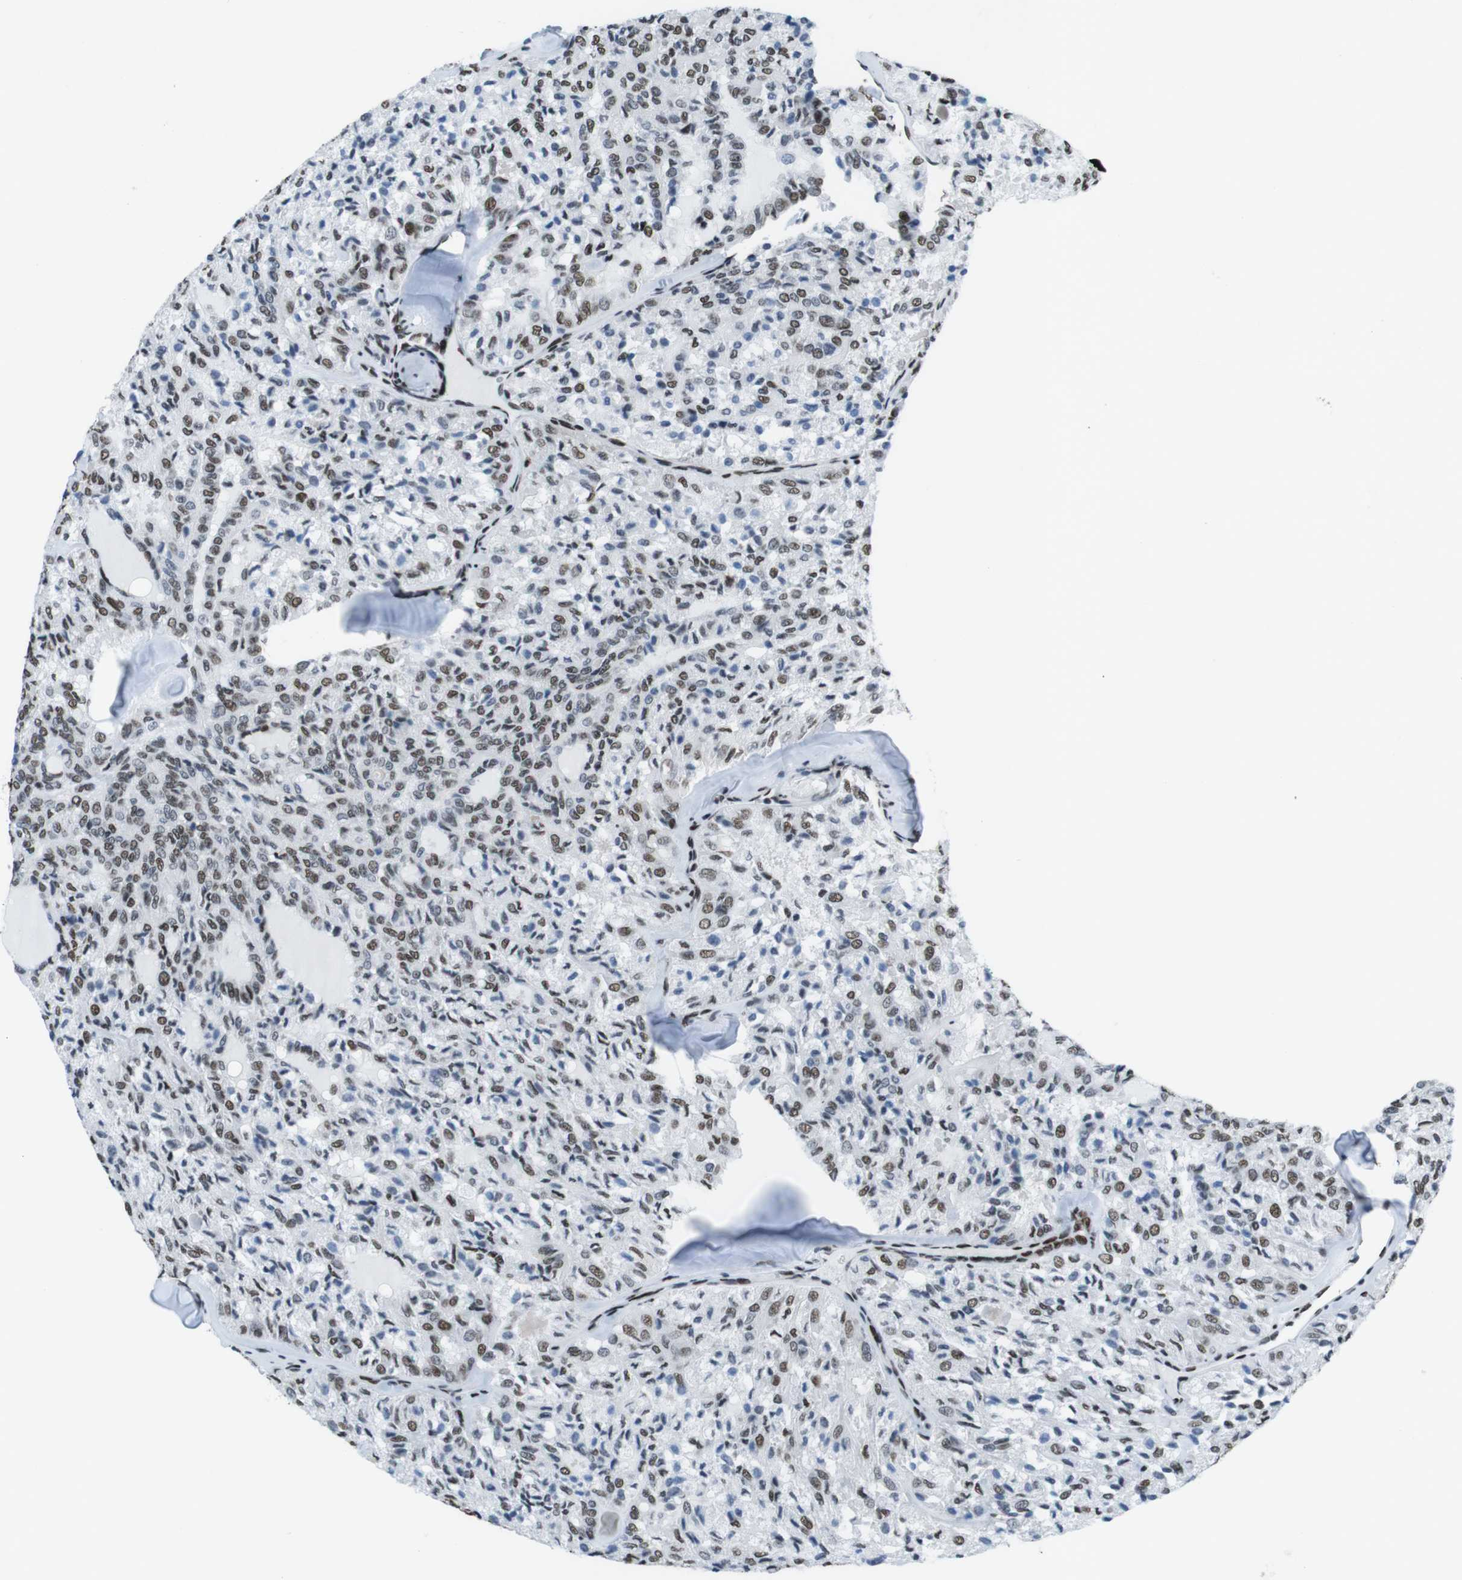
{"staining": {"intensity": "moderate", "quantity": "25%-75%", "location": "nuclear"}, "tissue": "thyroid cancer", "cell_type": "Tumor cells", "image_type": "cancer", "snomed": [{"axis": "morphology", "description": "Follicular adenoma carcinoma, NOS"}, {"axis": "topography", "description": "Thyroid gland"}], "caption": "Immunohistochemistry (IHC) (DAB) staining of follicular adenoma carcinoma (thyroid) exhibits moderate nuclear protein positivity in about 25%-75% of tumor cells.", "gene": "CITED2", "patient": {"sex": "male", "age": 75}}